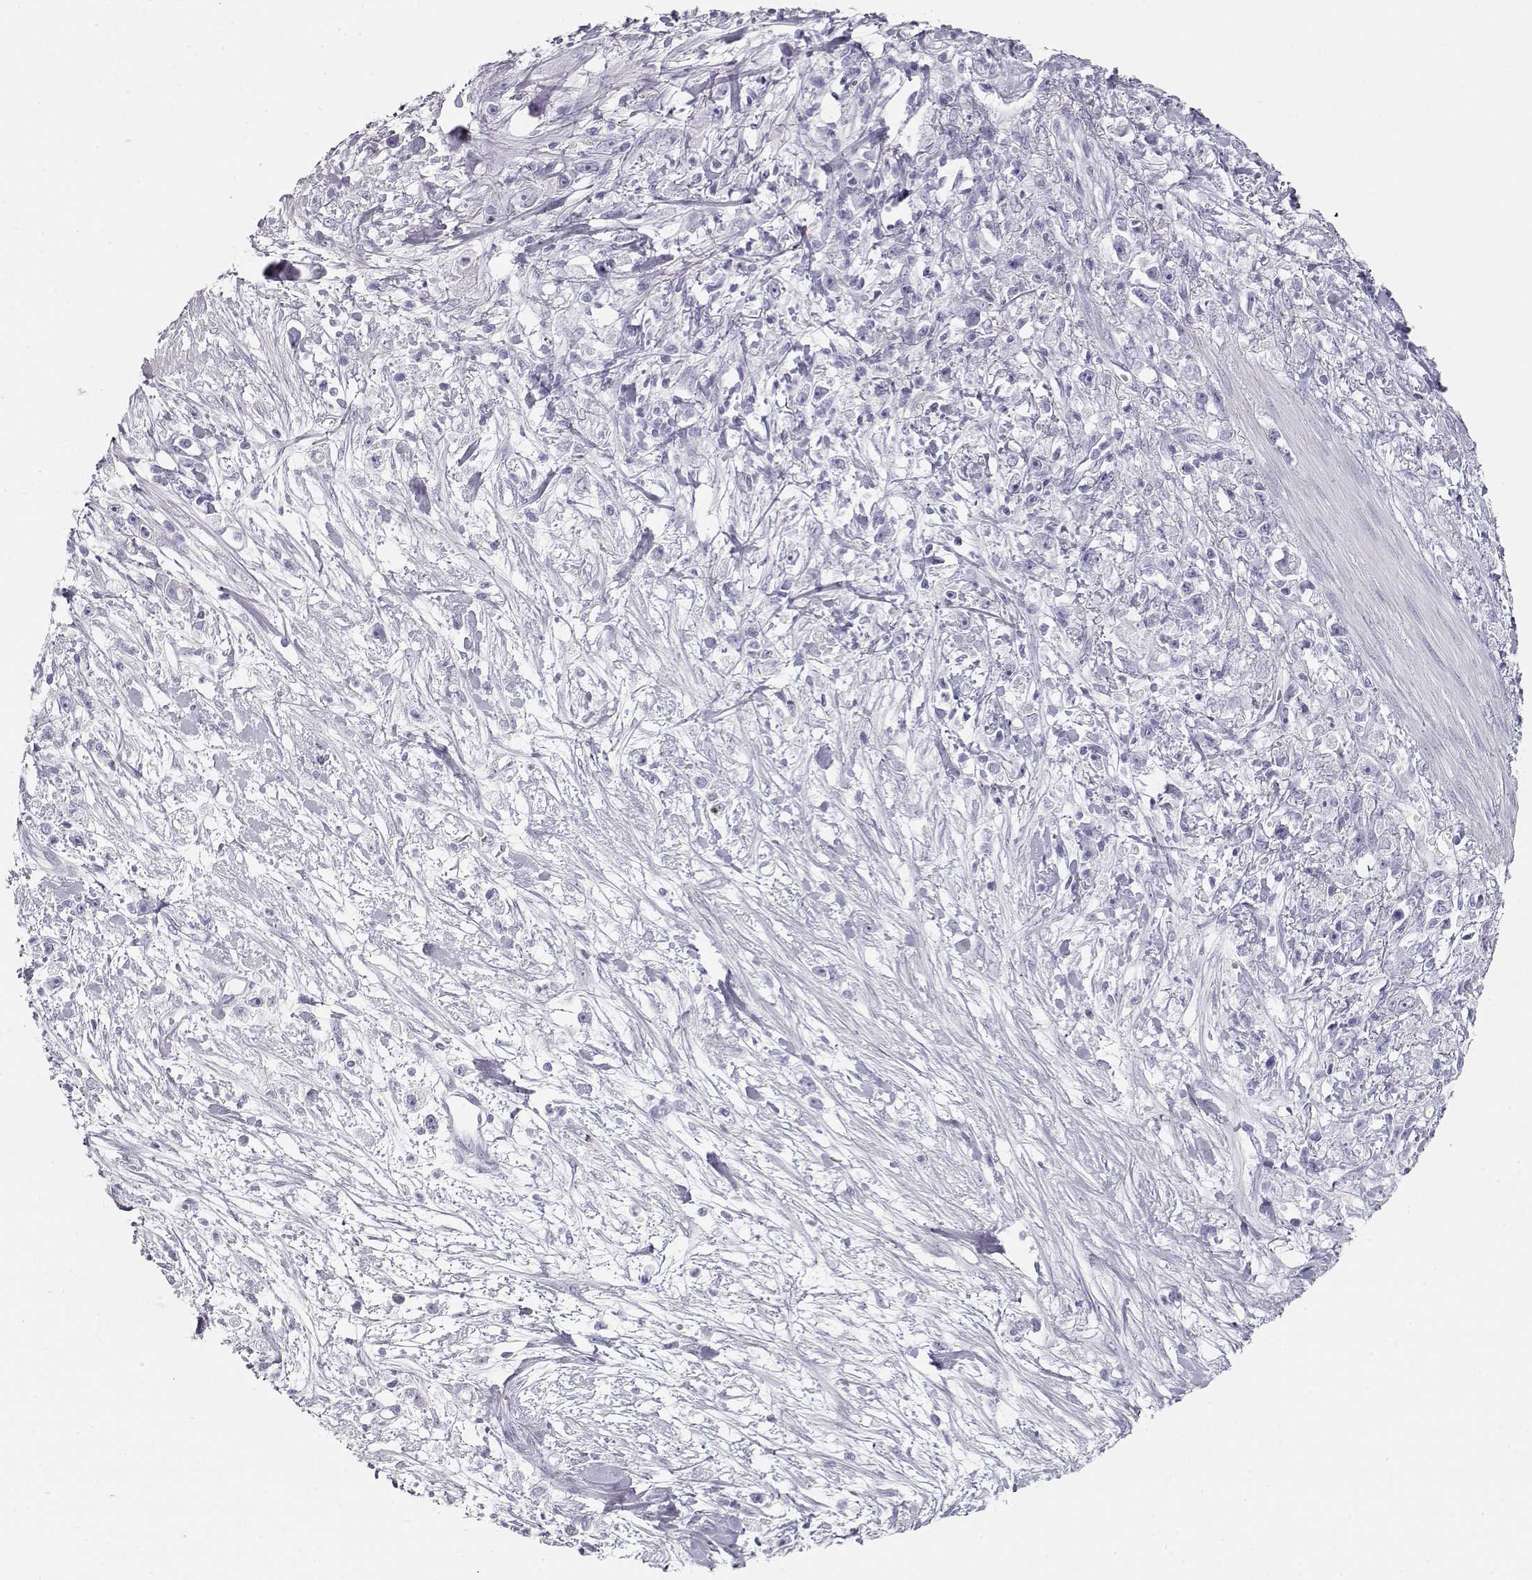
{"staining": {"intensity": "negative", "quantity": "none", "location": "none"}, "tissue": "stomach cancer", "cell_type": "Tumor cells", "image_type": "cancer", "snomed": [{"axis": "morphology", "description": "Adenocarcinoma, NOS"}, {"axis": "topography", "description": "Stomach"}], "caption": "Tumor cells show no significant staining in stomach cancer (adenocarcinoma).", "gene": "TKTL1", "patient": {"sex": "female", "age": 59}}